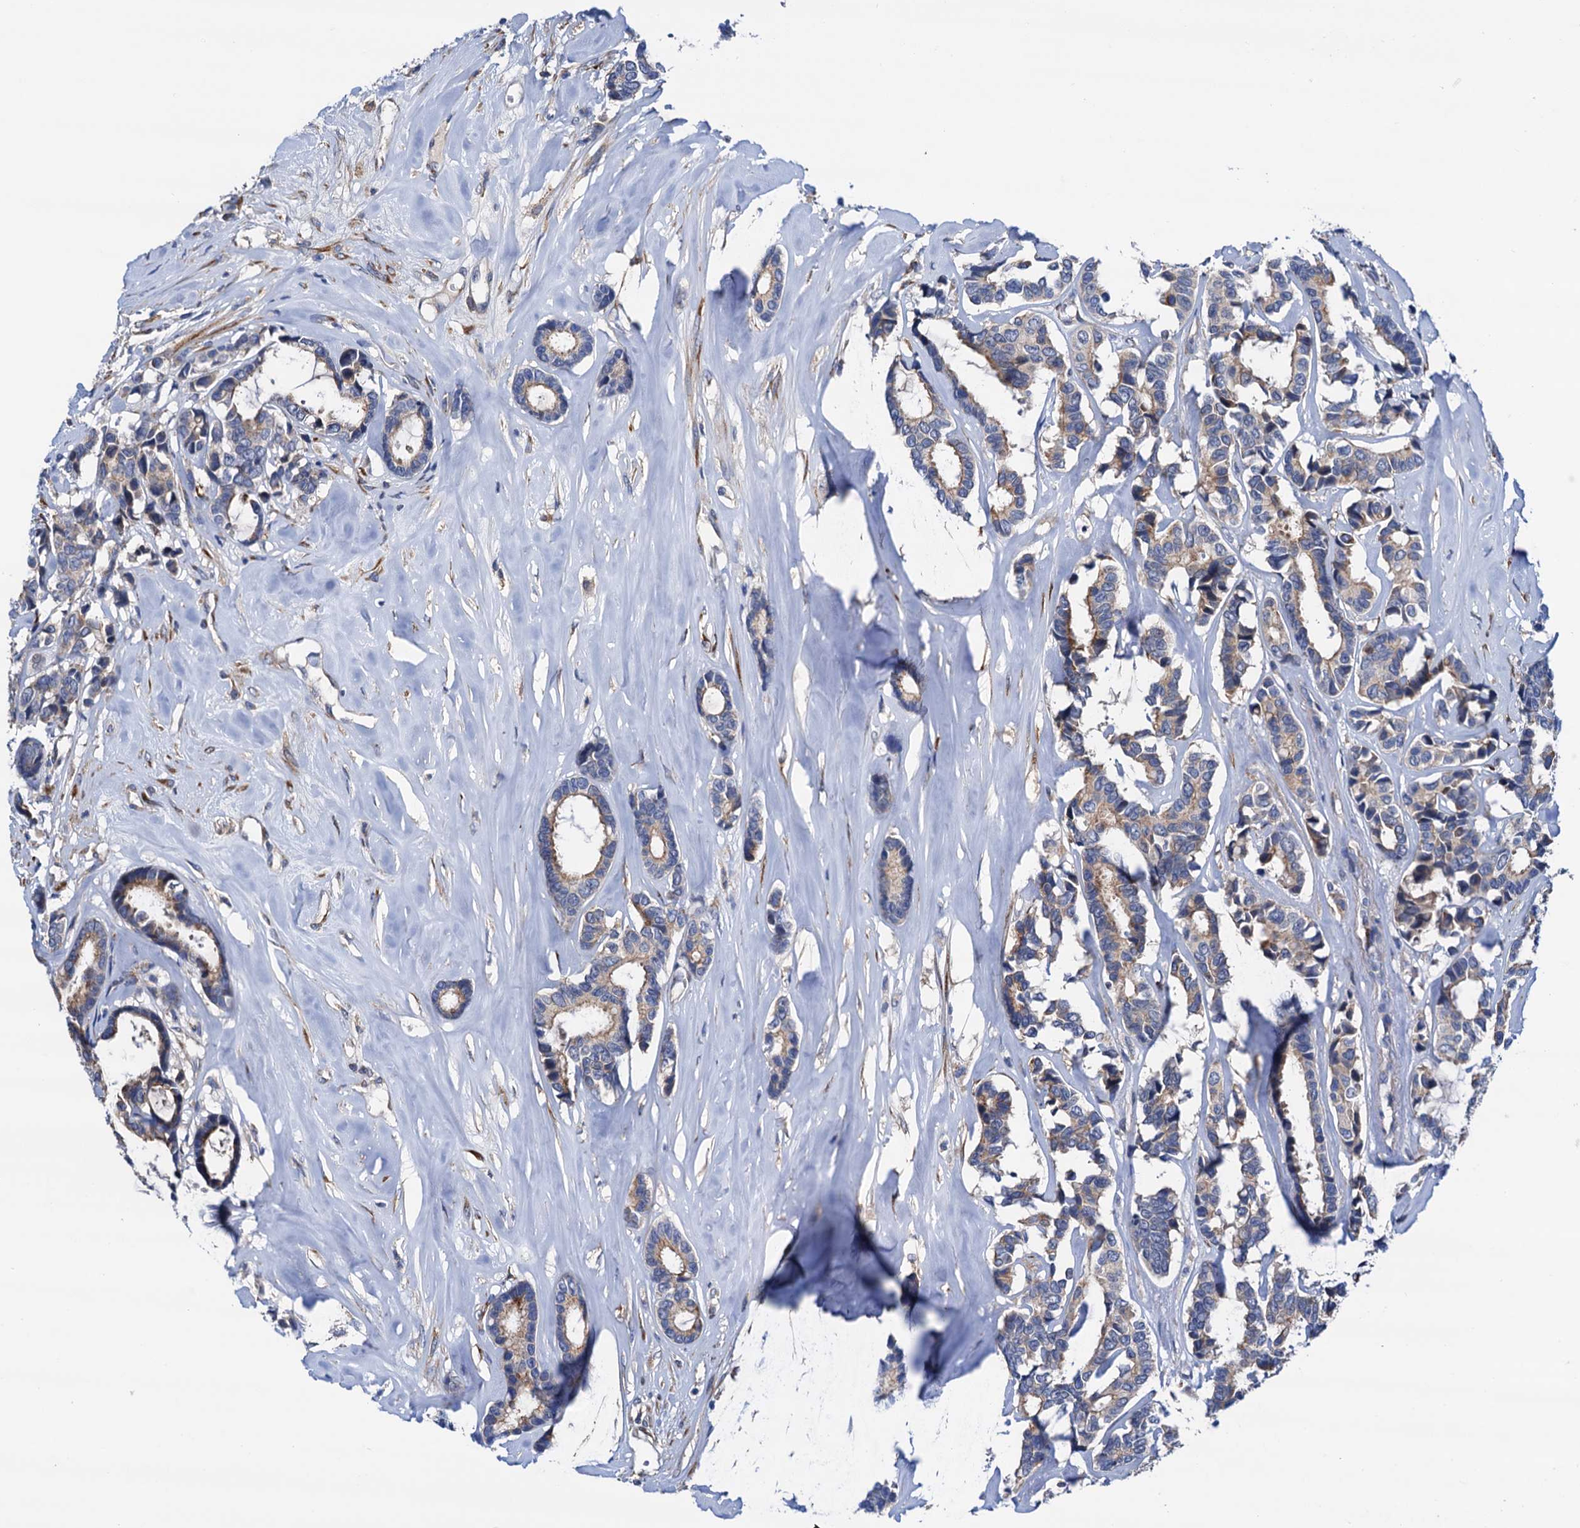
{"staining": {"intensity": "weak", "quantity": ">75%", "location": "cytoplasmic/membranous"}, "tissue": "breast cancer", "cell_type": "Tumor cells", "image_type": "cancer", "snomed": [{"axis": "morphology", "description": "Duct carcinoma"}, {"axis": "topography", "description": "Breast"}], "caption": "Invasive ductal carcinoma (breast) tissue exhibits weak cytoplasmic/membranous staining in approximately >75% of tumor cells", "gene": "RASSF9", "patient": {"sex": "female", "age": 87}}